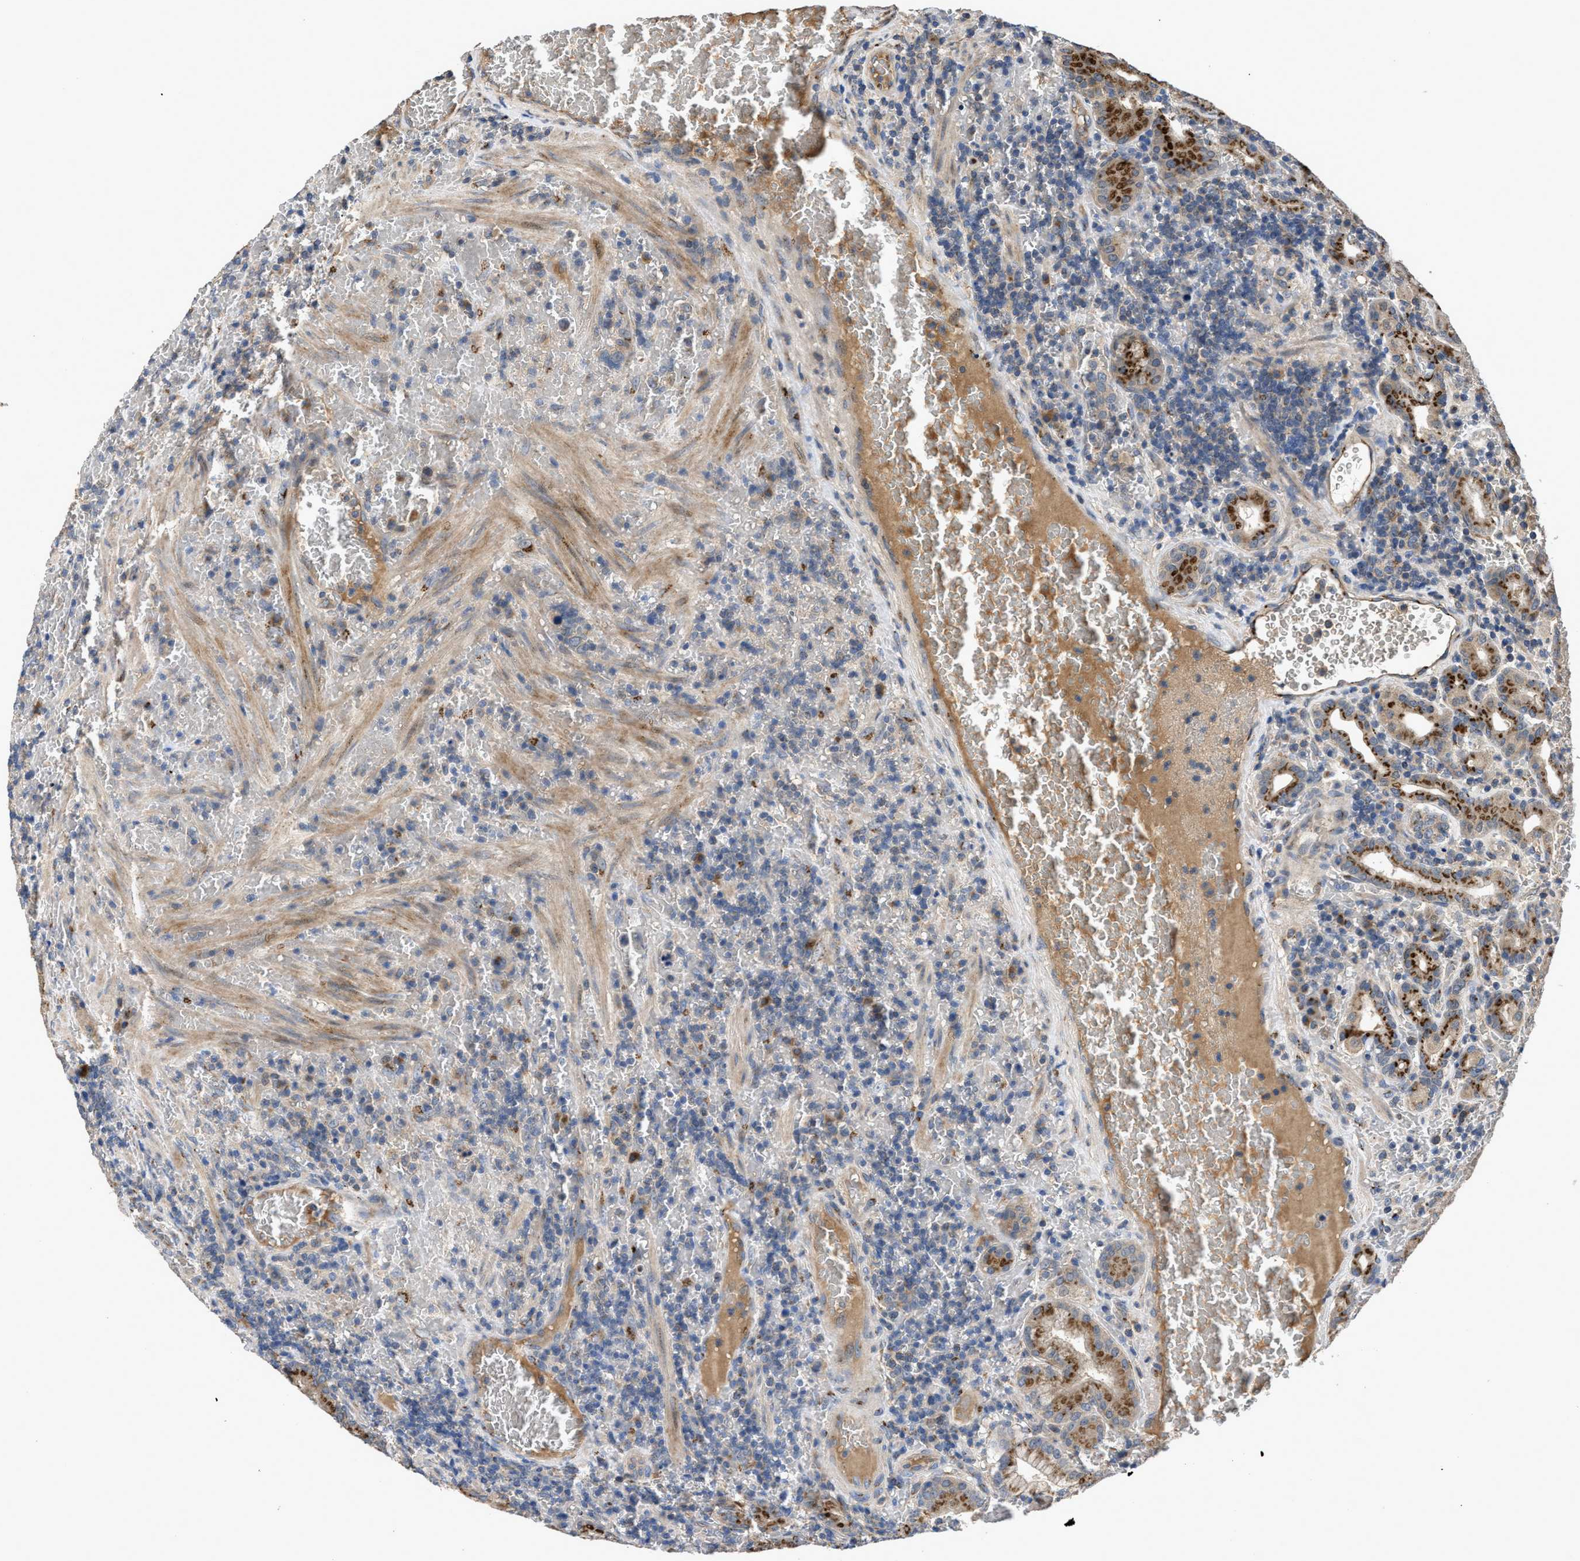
{"staining": {"intensity": "moderate", "quantity": ">75%", "location": "cytoplasmic/membranous"}, "tissue": "stomach", "cell_type": "Glandular cells", "image_type": "normal", "snomed": [{"axis": "morphology", "description": "Normal tissue, NOS"}, {"axis": "morphology", "description": "Carcinoid, malignant, NOS"}, {"axis": "topography", "description": "Stomach, upper"}], "caption": "Moderate cytoplasmic/membranous protein staining is present in about >75% of glandular cells in stomach. Immunohistochemistry stains the protein in brown and the nuclei are stained blue.", "gene": "SIK2", "patient": {"sex": "male", "age": 39}}